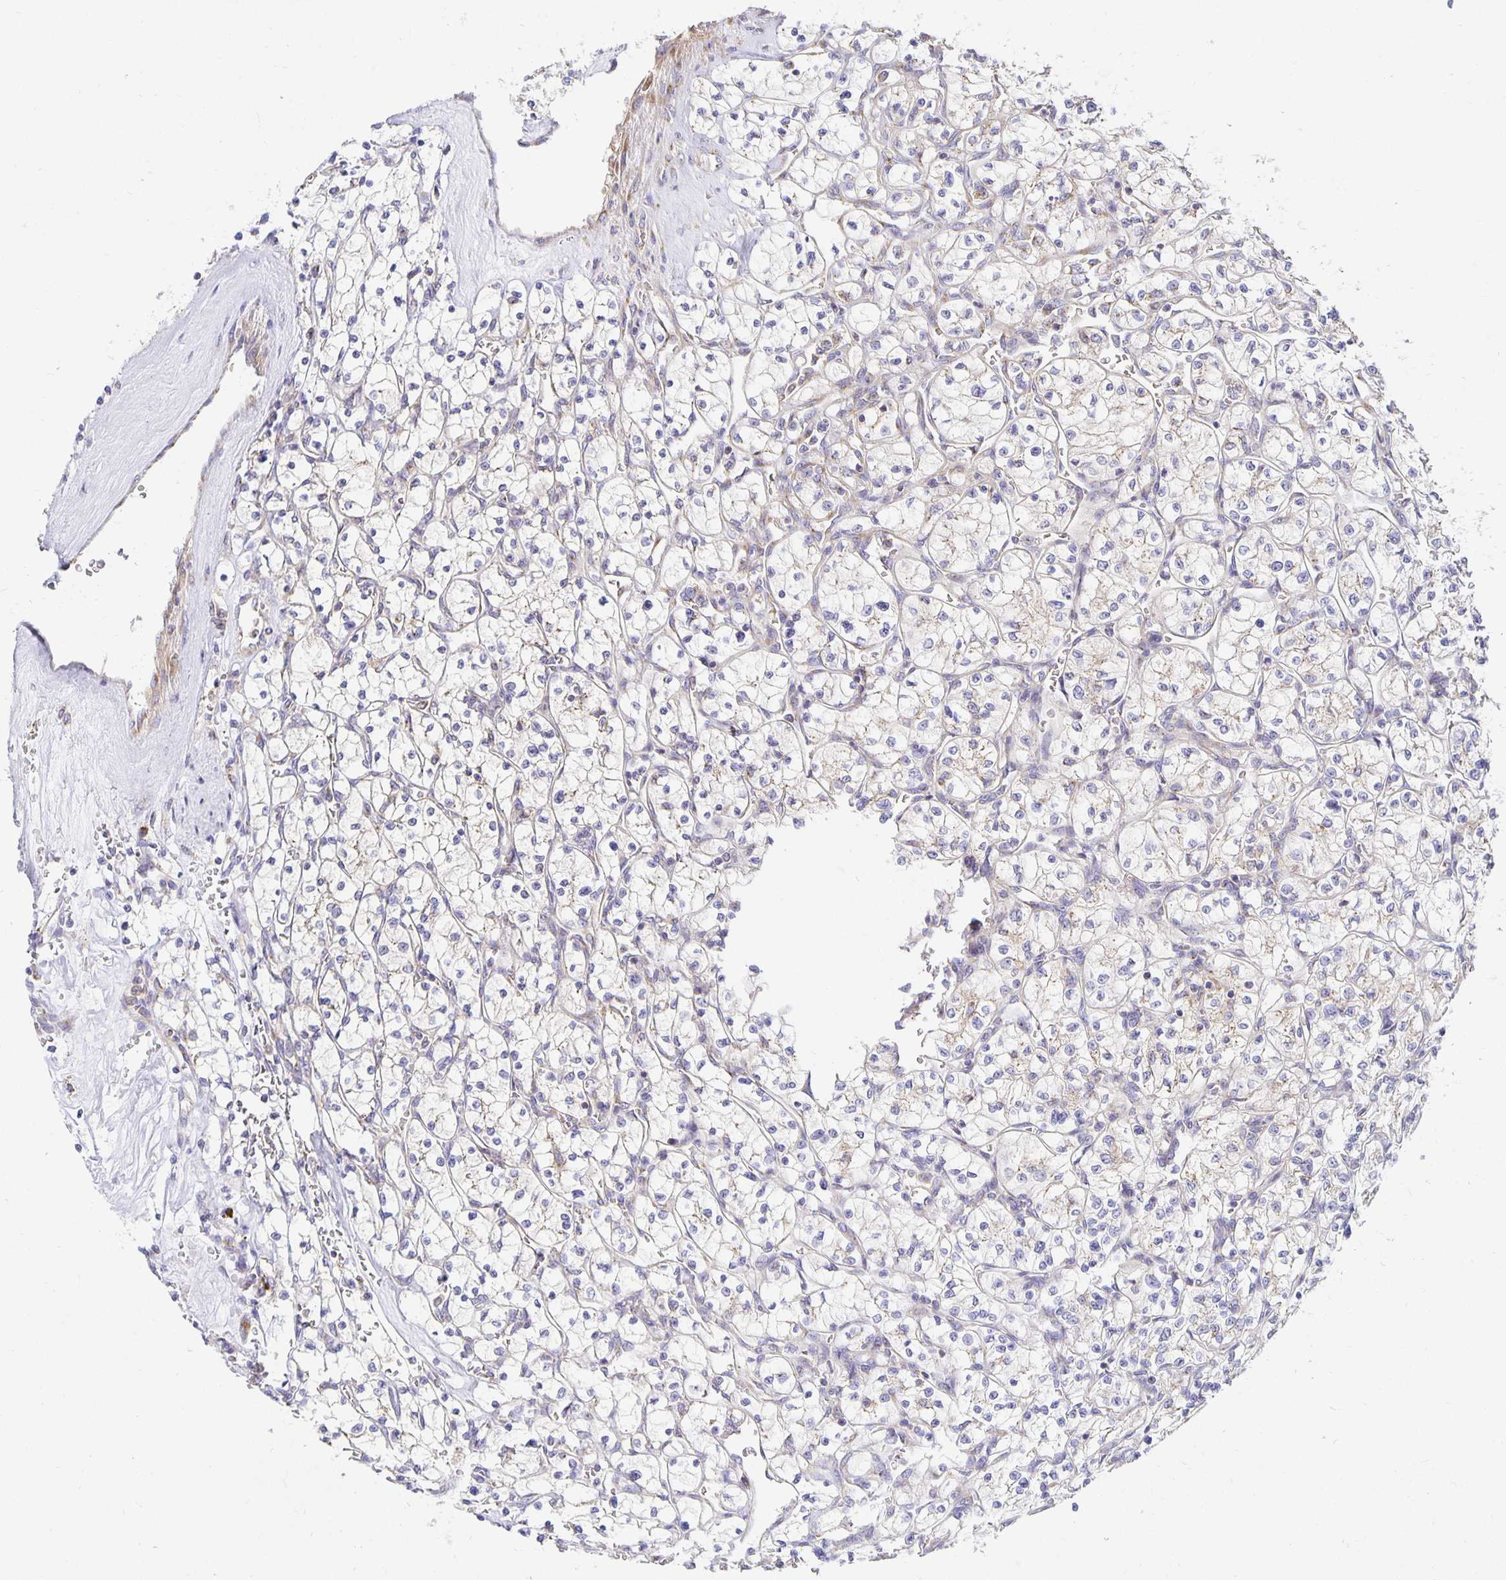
{"staining": {"intensity": "negative", "quantity": "none", "location": "none"}, "tissue": "renal cancer", "cell_type": "Tumor cells", "image_type": "cancer", "snomed": [{"axis": "morphology", "description": "Adenocarcinoma, NOS"}, {"axis": "topography", "description": "Kidney"}], "caption": "The histopathology image exhibits no significant staining in tumor cells of renal cancer (adenocarcinoma).", "gene": "USO1", "patient": {"sex": "female", "age": 64}}